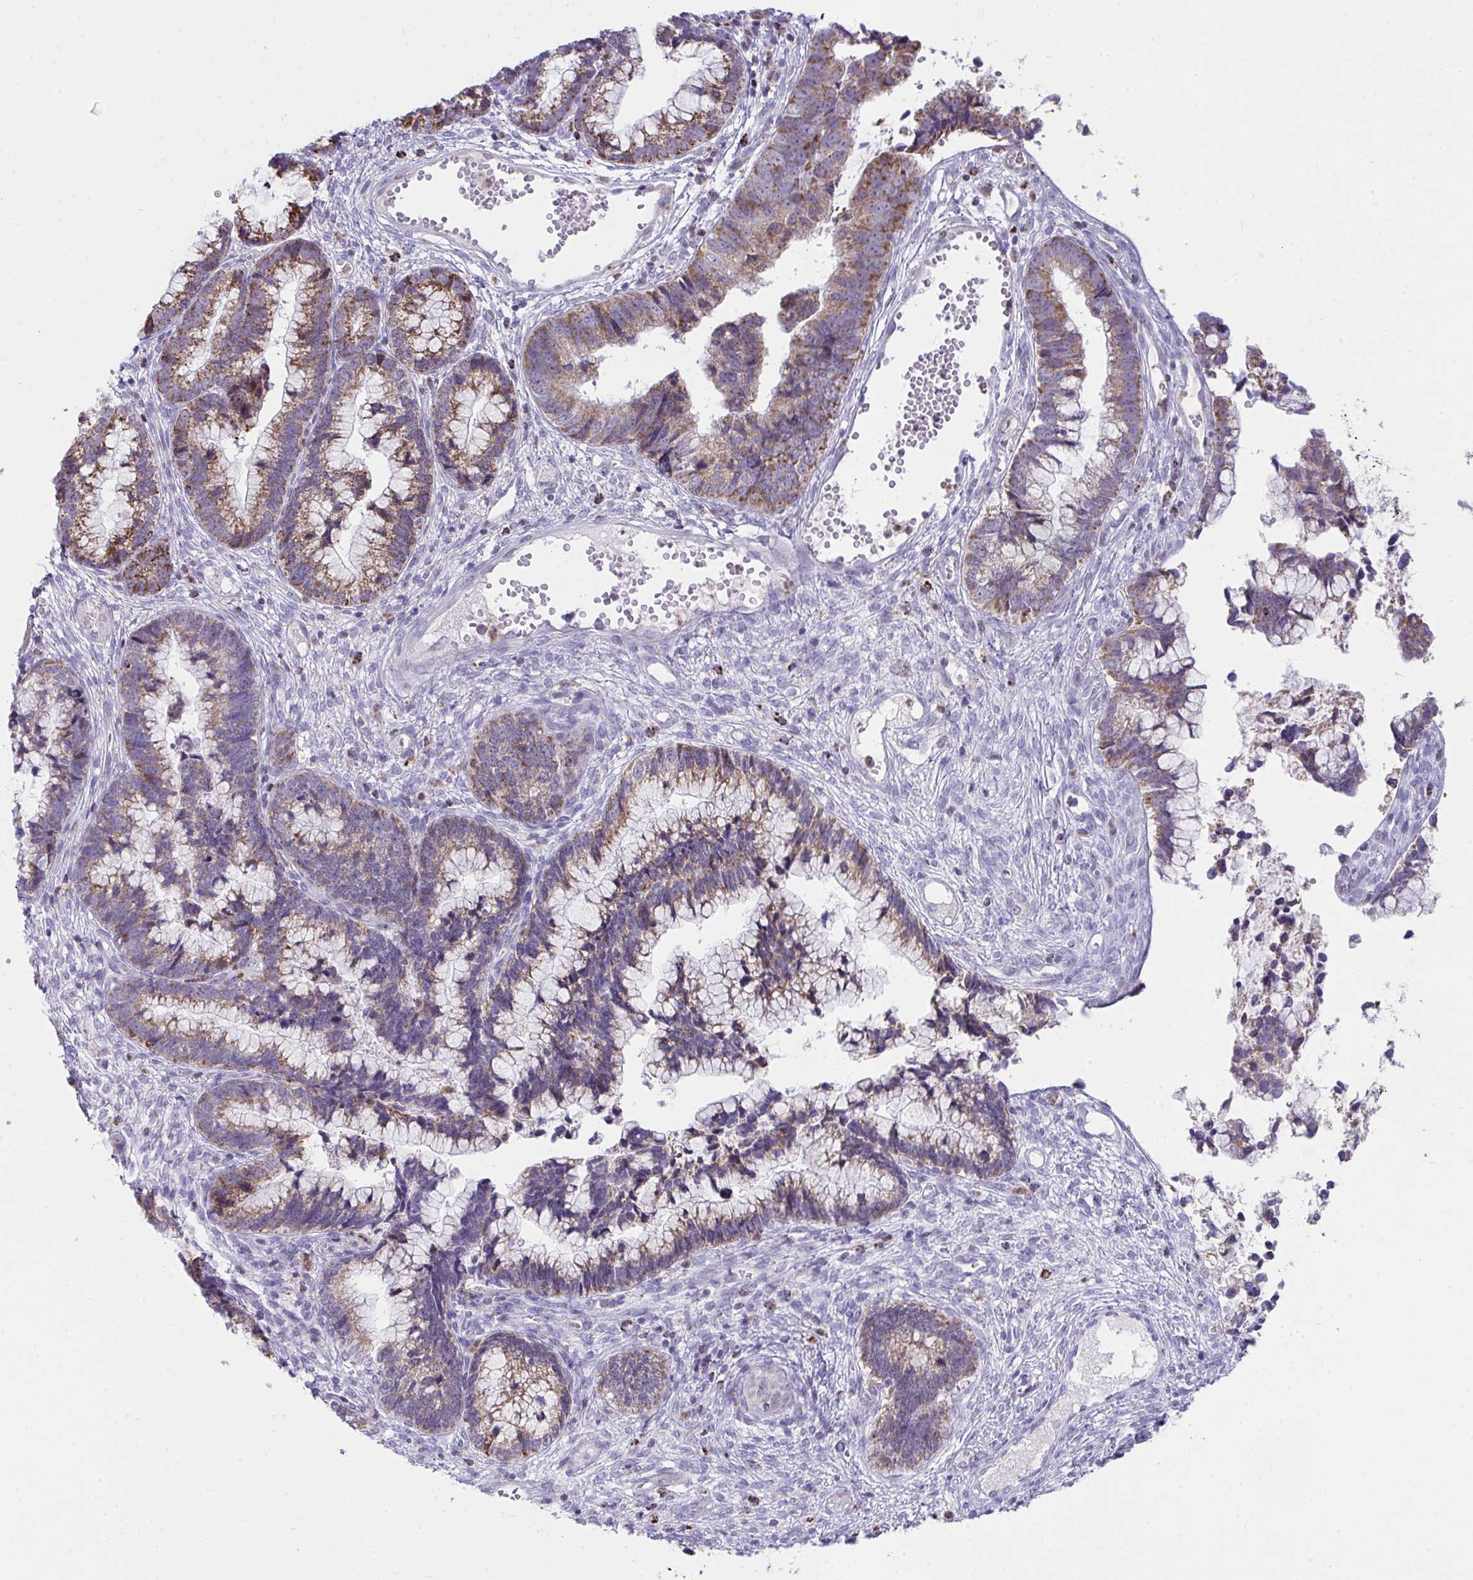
{"staining": {"intensity": "moderate", "quantity": ">75%", "location": "cytoplasmic/membranous"}, "tissue": "cervical cancer", "cell_type": "Tumor cells", "image_type": "cancer", "snomed": [{"axis": "morphology", "description": "Adenocarcinoma, NOS"}, {"axis": "topography", "description": "Cervix"}], "caption": "Cervical adenocarcinoma stained with a brown dye demonstrates moderate cytoplasmic/membranous positive staining in approximately >75% of tumor cells.", "gene": "PLA2G12B", "patient": {"sex": "female", "age": 44}}